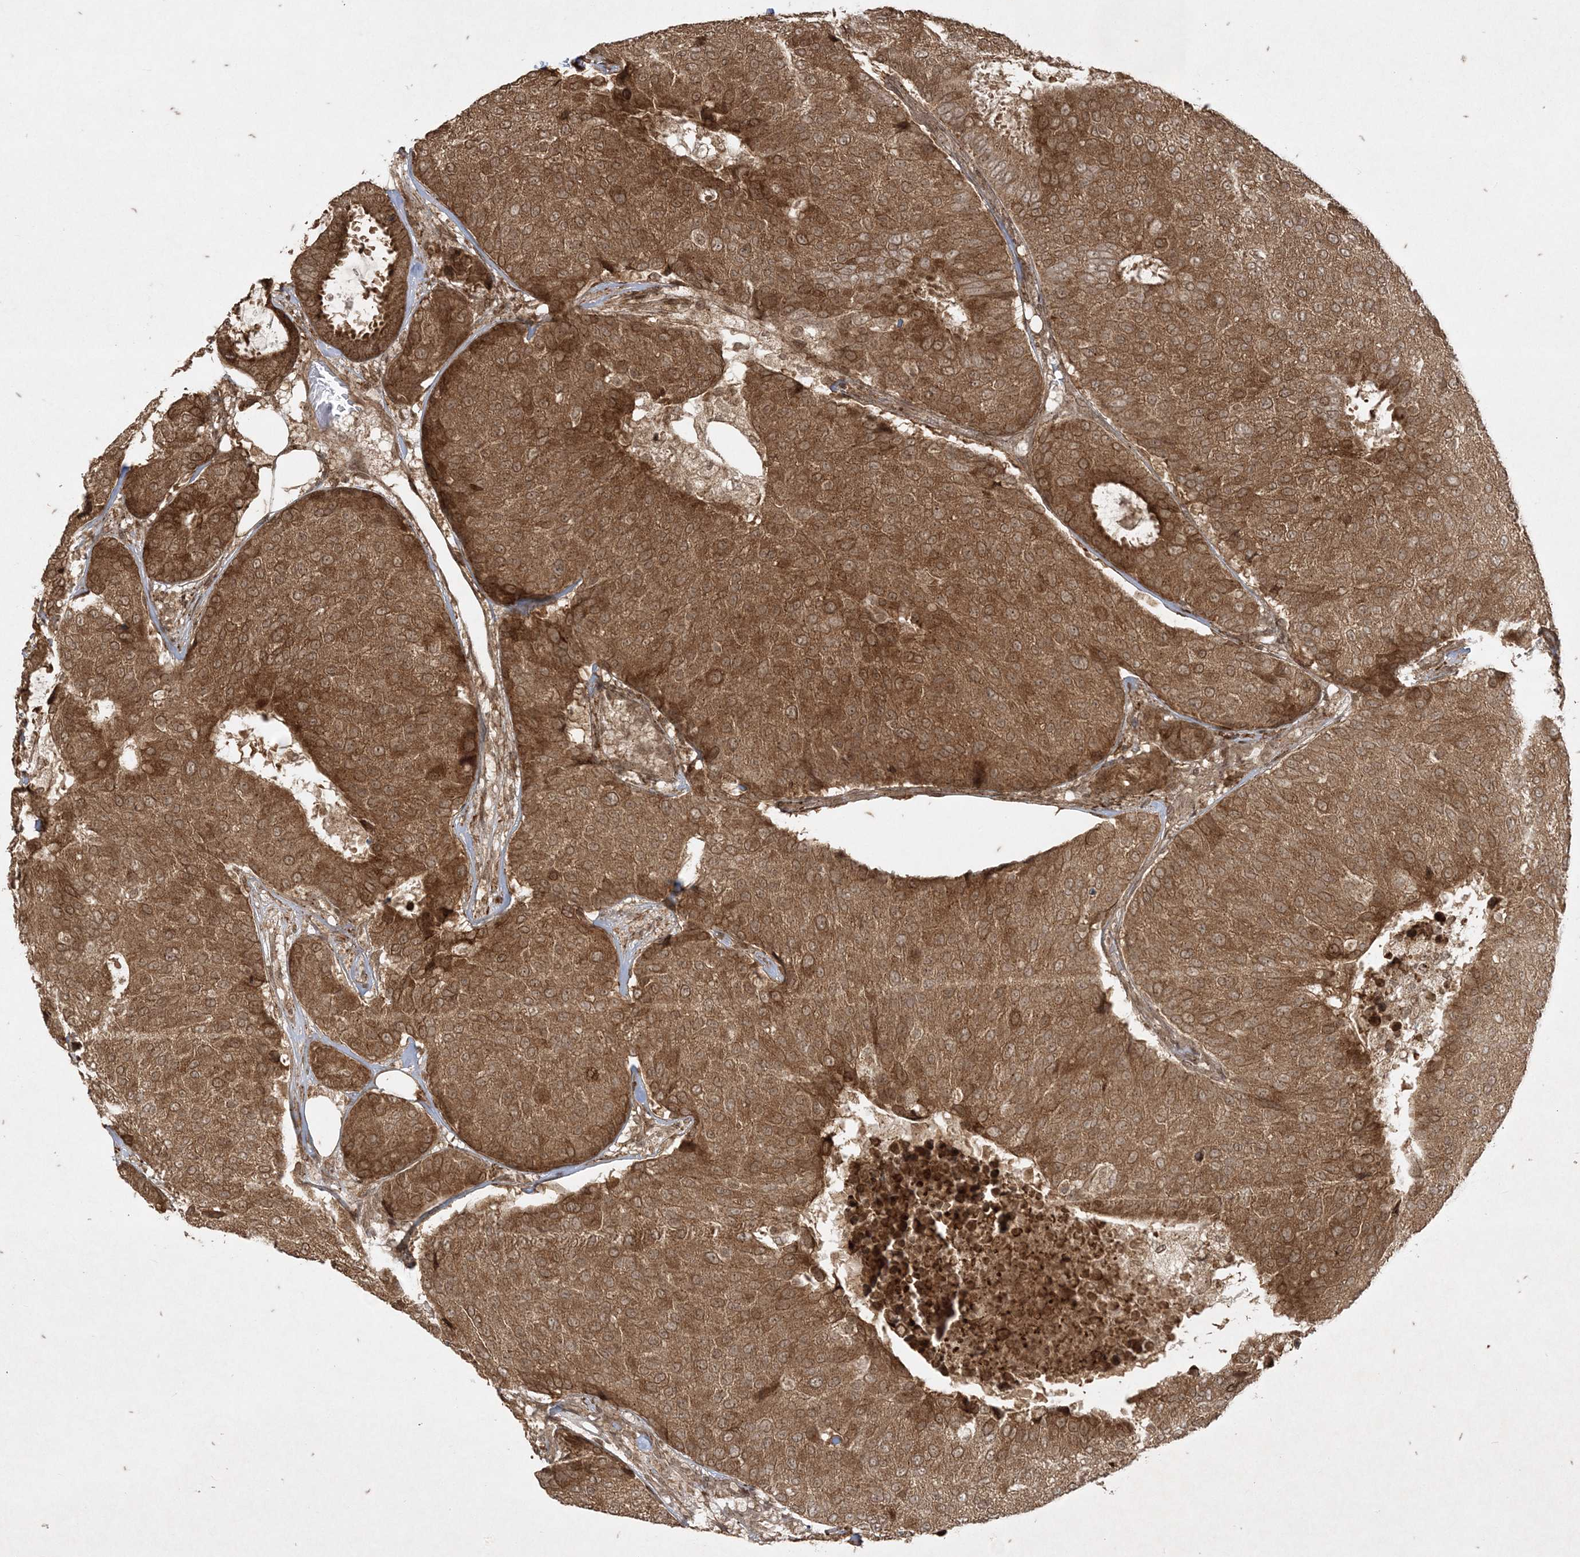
{"staining": {"intensity": "moderate", "quantity": ">75%", "location": "cytoplasmic/membranous"}, "tissue": "breast cancer", "cell_type": "Tumor cells", "image_type": "cancer", "snomed": [{"axis": "morphology", "description": "Duct carcinoma"}, {"axis": "topography", "description": "Breast"}], "caption": "The micrograph exhibits immunohistochemical staining of infiltrating ductal carcinoma (breast). There is moderate cytoplasmic/membranous staining is present in approximately >75% of tumor cells.", "gene": "RRAS", "patient": {"sex": "female", "age": 75}}